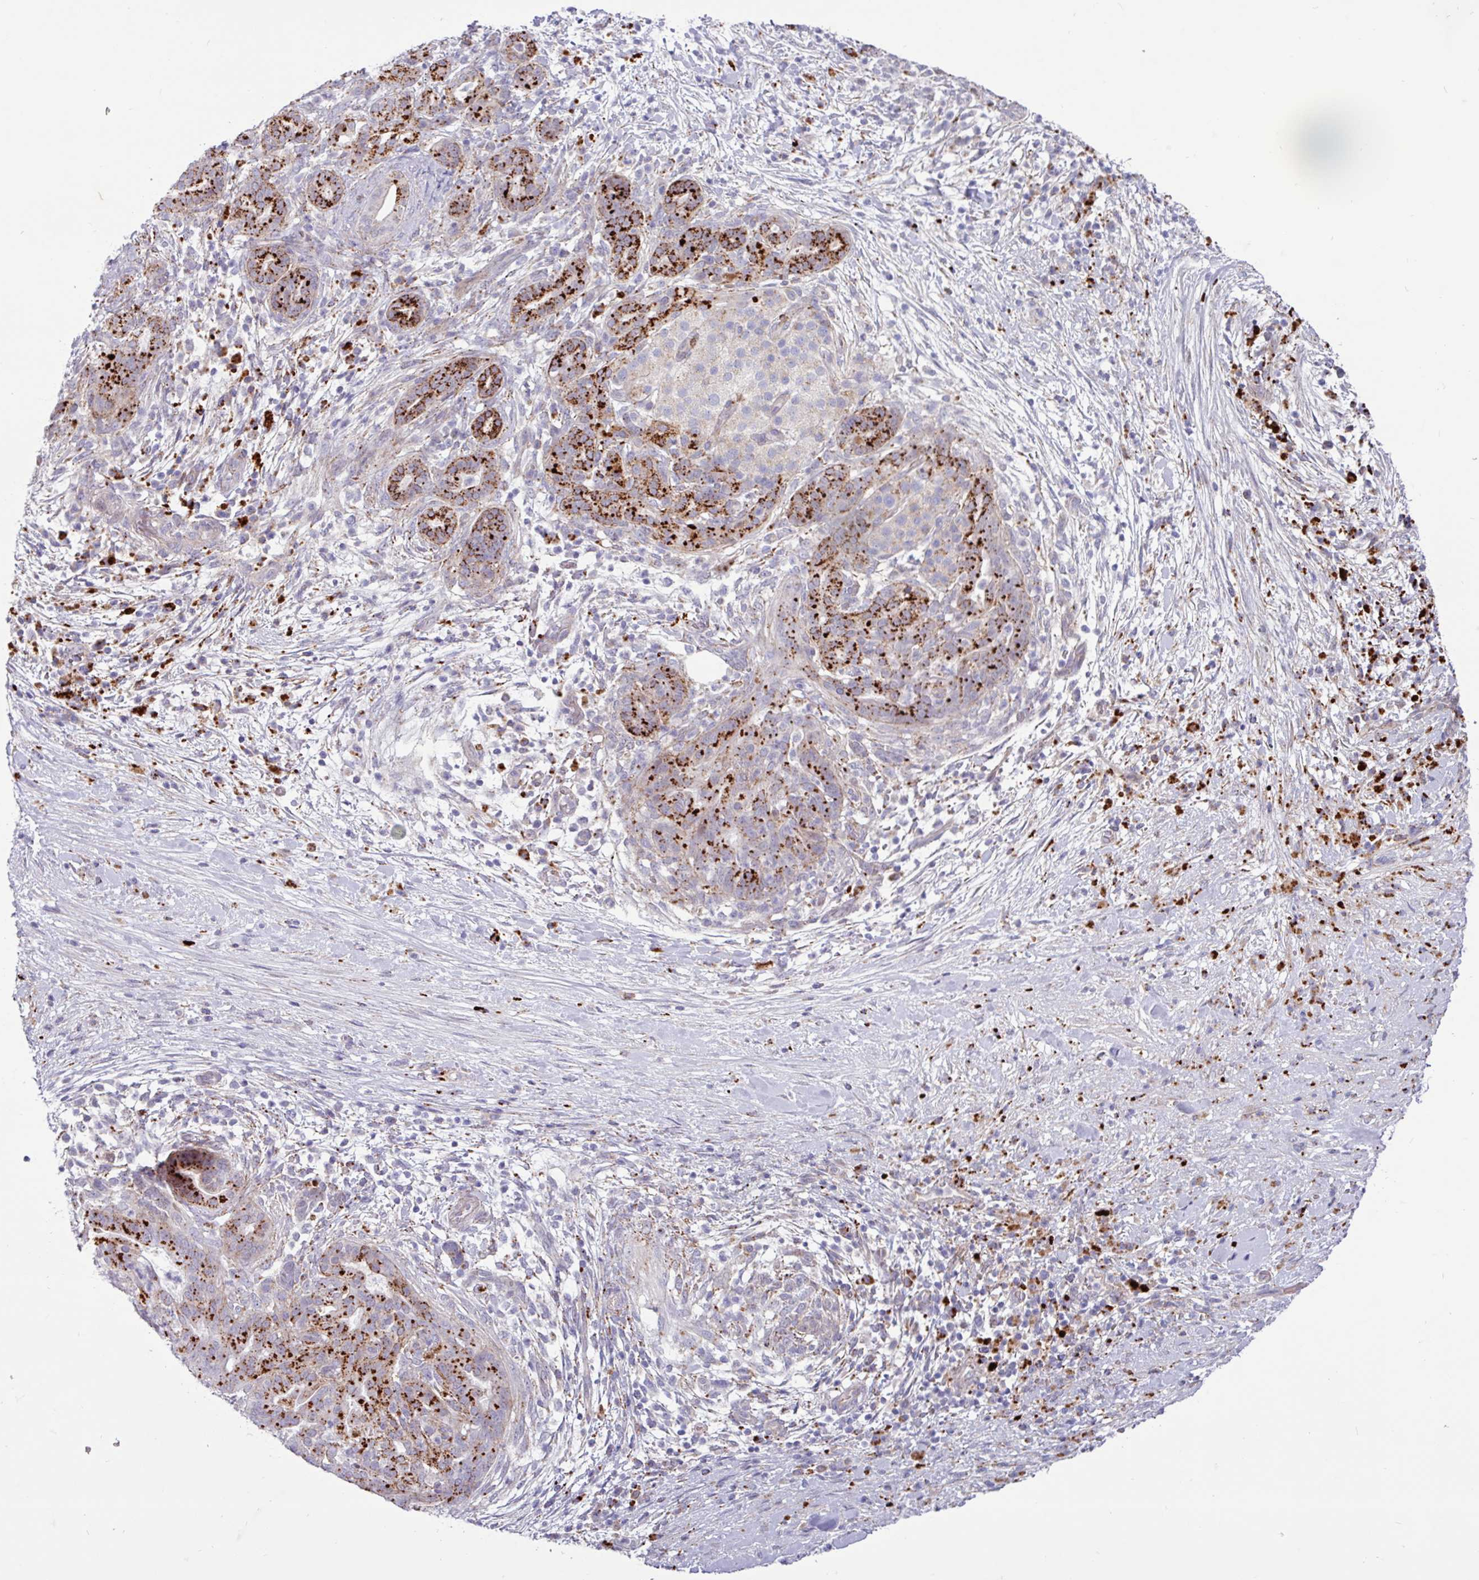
{"staining": {"intensity": "strong", "quantity": ">75%", "location": "cytoplasmic/membranous"}, "tissue": "pancreatic cancer", "cell_type": "Tumor cells", "image_type": "cancer", "snomed": [{"axis": "morphology", "description": "Adenocarcinoma, NOS"}, {"axis": "topography", "description": "Pancreas"}], "caption": "Immunohistochemistry (IHC) (DAB) staining of adenocarcinoma (pancreatic) exhibits strong cytoplasmic/membranous protein expression in approximately >75% of tumor cells.", "gene": "AMIGO2", "patient": {"sex": "male", "age": 44}}